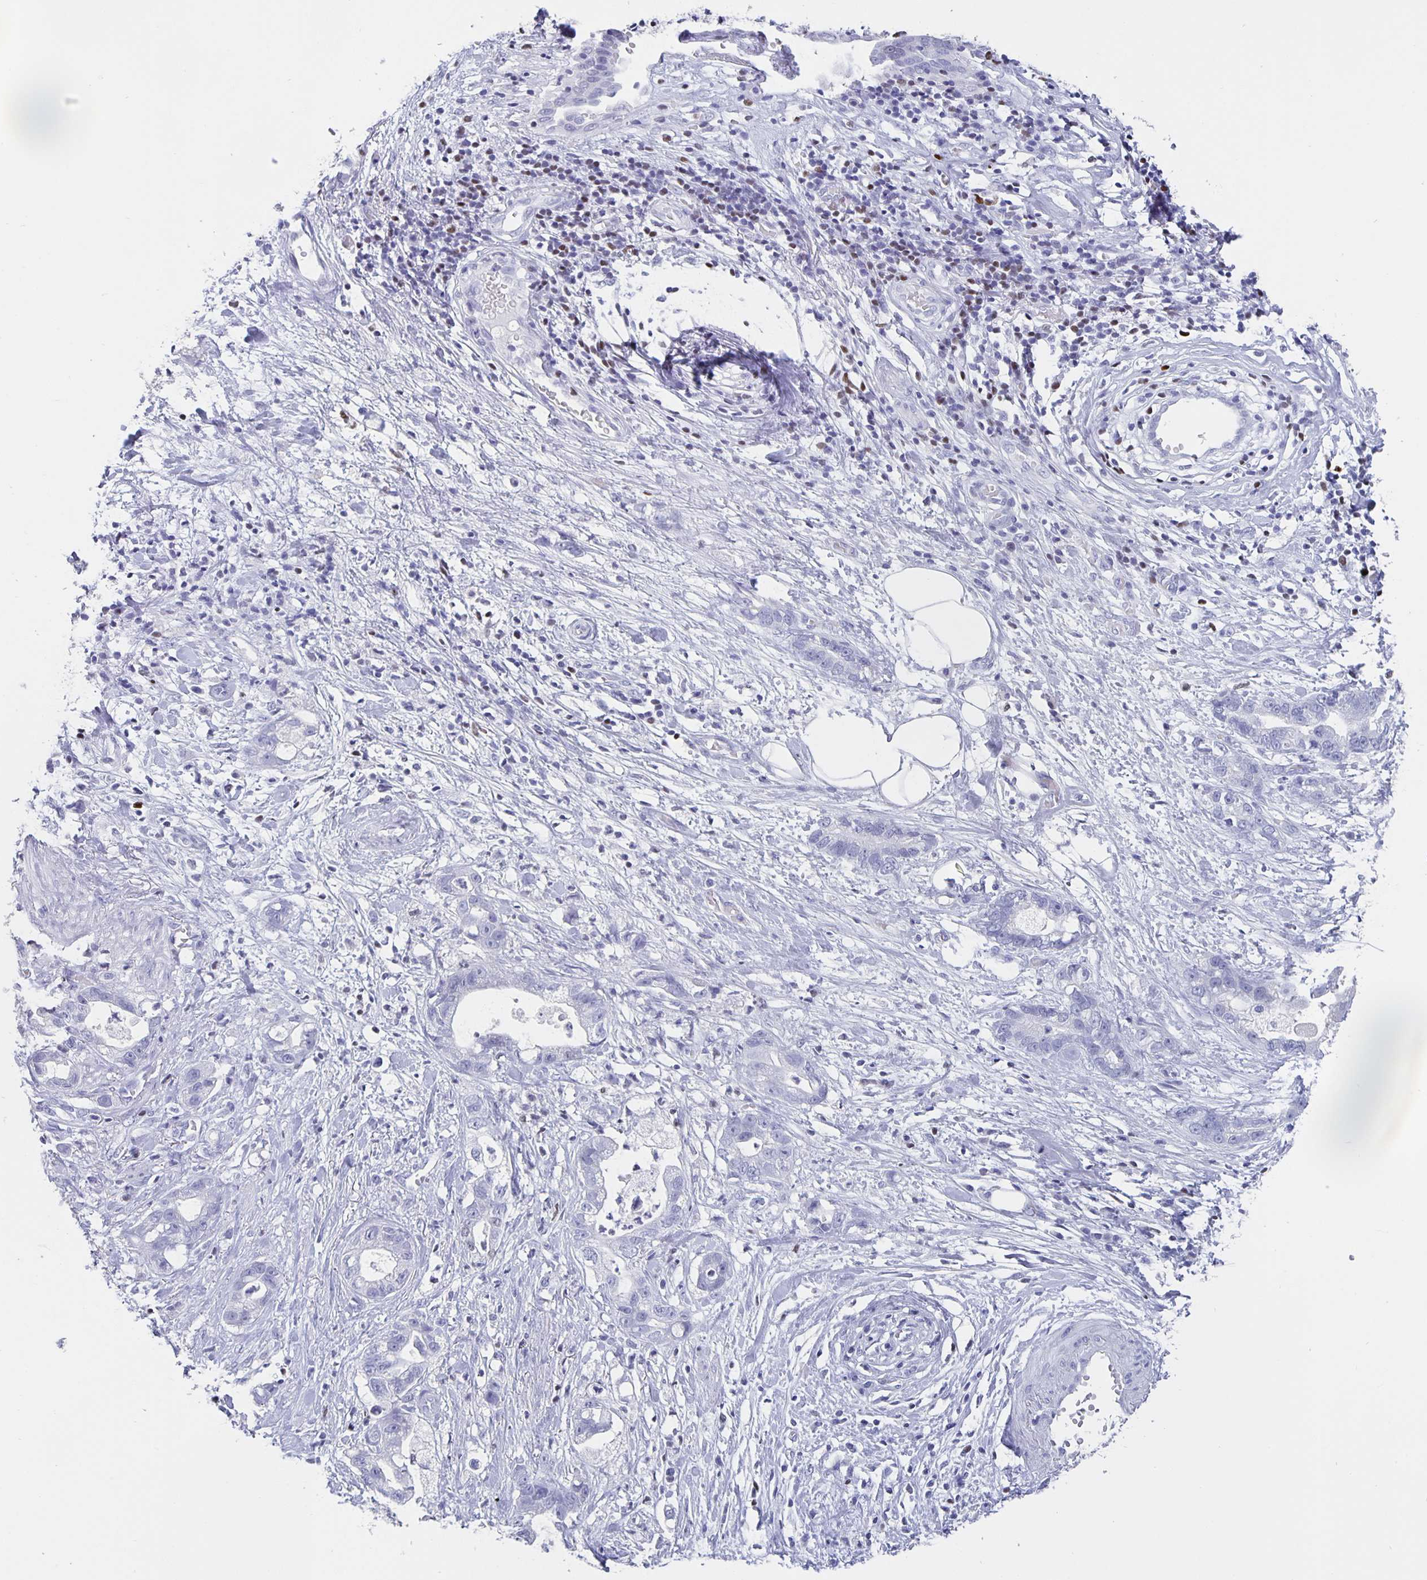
{"staining": {"intensity": "negative", "quantity": "none", "location": "none"}, "tissue": "stomach cancer", "cell_type": "Tumor cells", "image_type": "cancer", "snomed": [{"axis": "morphology", "description": "Adenocarcinoma, NOS"}, {"axis": "topography", "description": "Stomach"}], "caption": "This is an immunohistochemistry (IHC) micrograph of stomach cancer (adenocarcinoma). There is no expression in tumor cells.", "gene": "SATB2", "patient": {"sex": "male", "age": 55}}